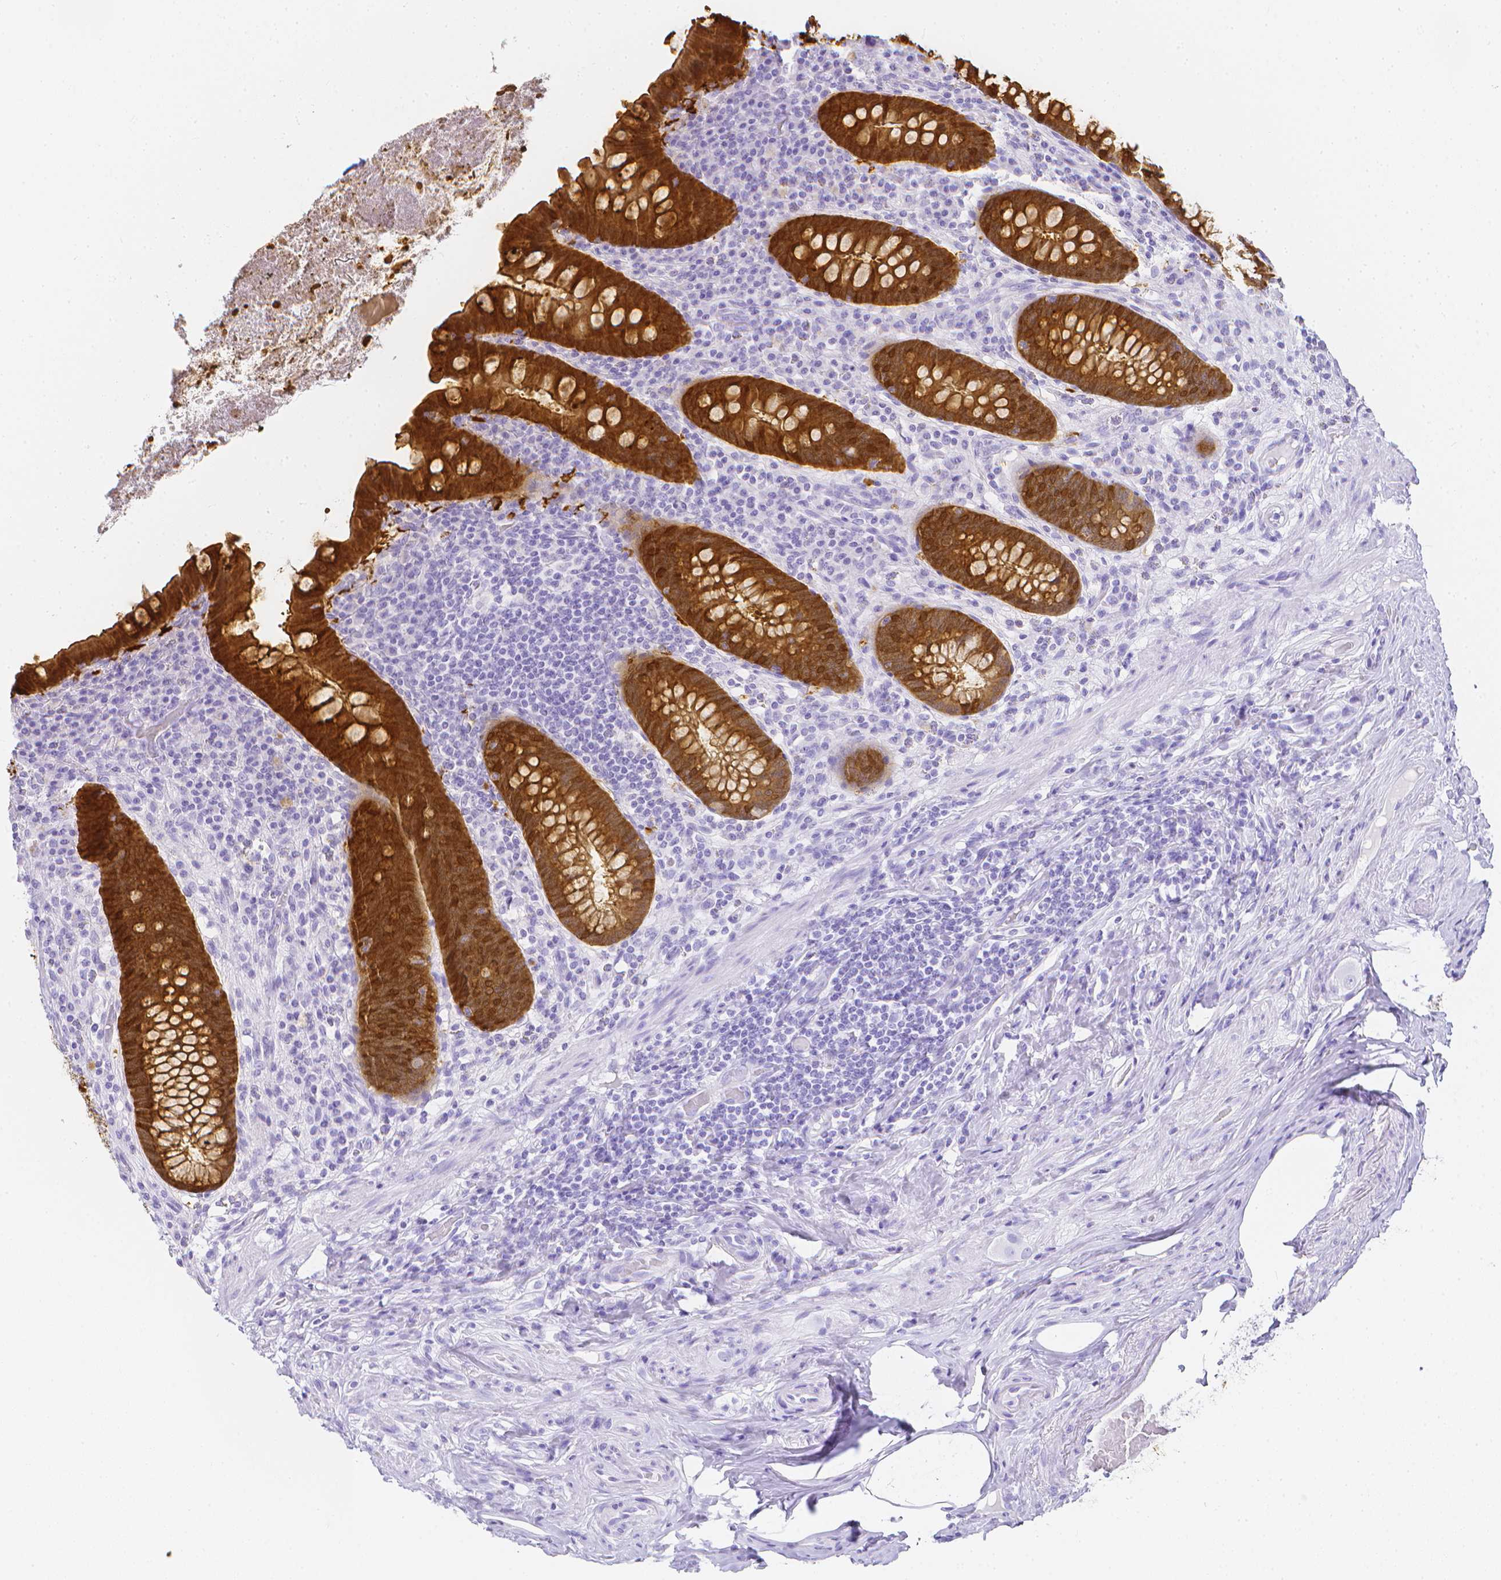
{"staining": {"intensity": "strong", "quantity": ">75%", "location": "cytoplasmic/membranous,nuclear"}, "tissue": "appendix", "cell_type": "Glandular cells", "image_type": "normal", "snomed": [{"axis": "morphology", "description": "Normal tissue, NOS"}, {"axis": "topography", "description": "Appendix"}], "caption": "Appendix stained with DAB IHC reveals high levels of strong cytoplasmic/membranous,nuclear positivity in approximately >75% of glandular cells. (DAB = brown stain, brightfield microscopy at high magnification).", "gene": "LGALS4", "patient": {"sex": "male", "age": 71}}